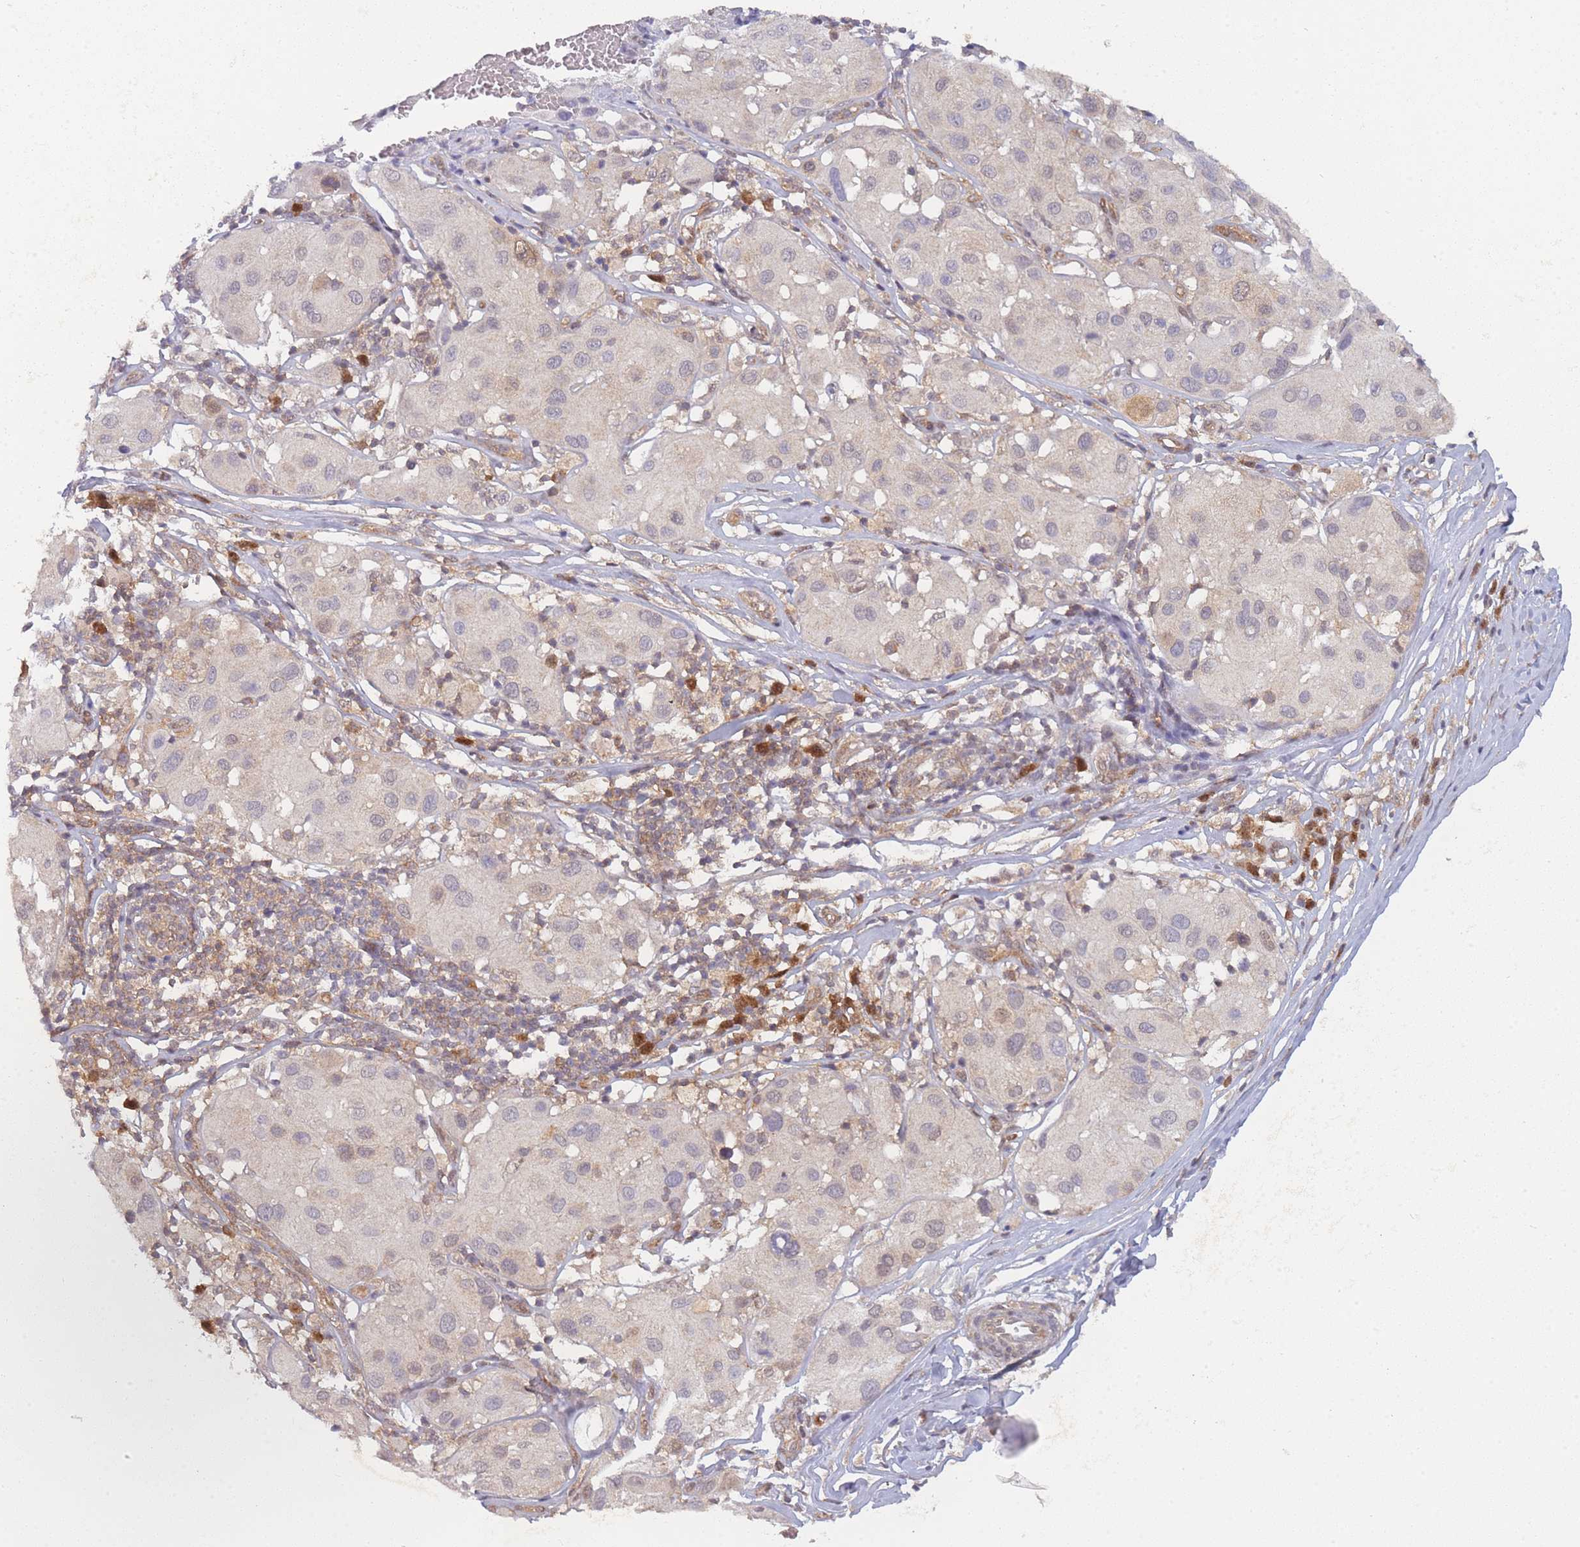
{"staining": {"intensity": "negative", "quantity": "none", "location": "none"}, "tissue": "melanoma", "cell_type": "Tumor cells", "image_type": "cancer", "snomed": [{"axis": "morphology", "description": "Malignant melanoma, Metastatic site"}, {"axis": "topography", "description": "Skin"}], "caption": "Immunohistochemical staining of human melanoma displays no significant staining in tumor cells. (DAB IHC visualized using brightfield microscopy, high magnification).", "gene": "MRI1", "patient": {"sex": "male", "age": 41}}